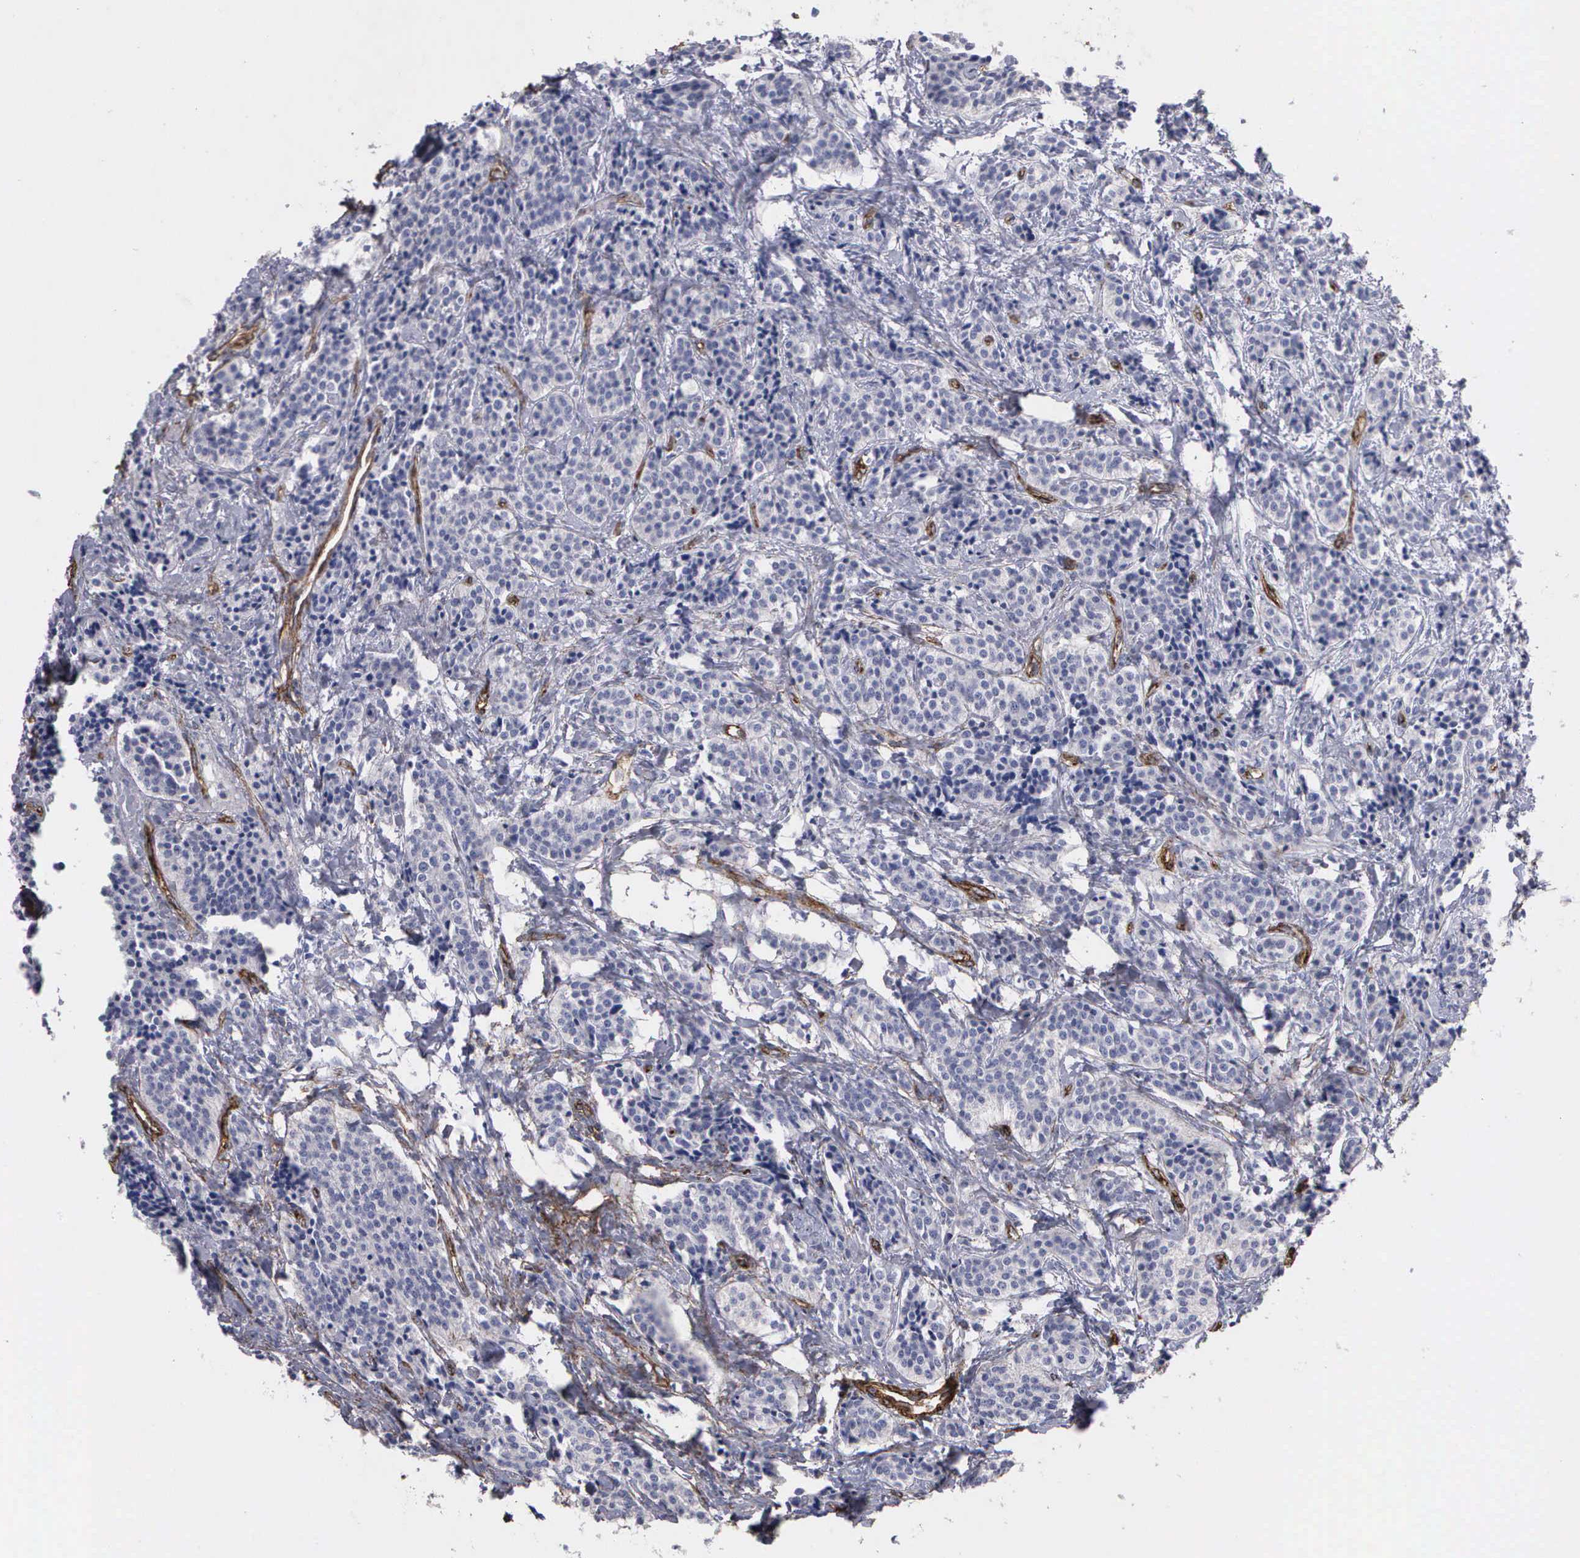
{"staining": {"intensity": "negative", "quantity": "none", "location": "none"}, "tissue": "carcinoid", "cell_type": "Tumor cells", "image_type": "cancer", "snomed": [{"axis": "morphology", "description": "Carcinoid, malignant, NOS"}, {"axis": "topography", "description": "Small intestine"}], "caption": "Protein analysis of carcinoid exhibits no significant expression in tumor cells. (DAB (3,3'-diaminobenzidine) immunohistochemistry, high magnification).", "gene": "MAGEB10", "patient": {"sex": "male", "age": 63}}